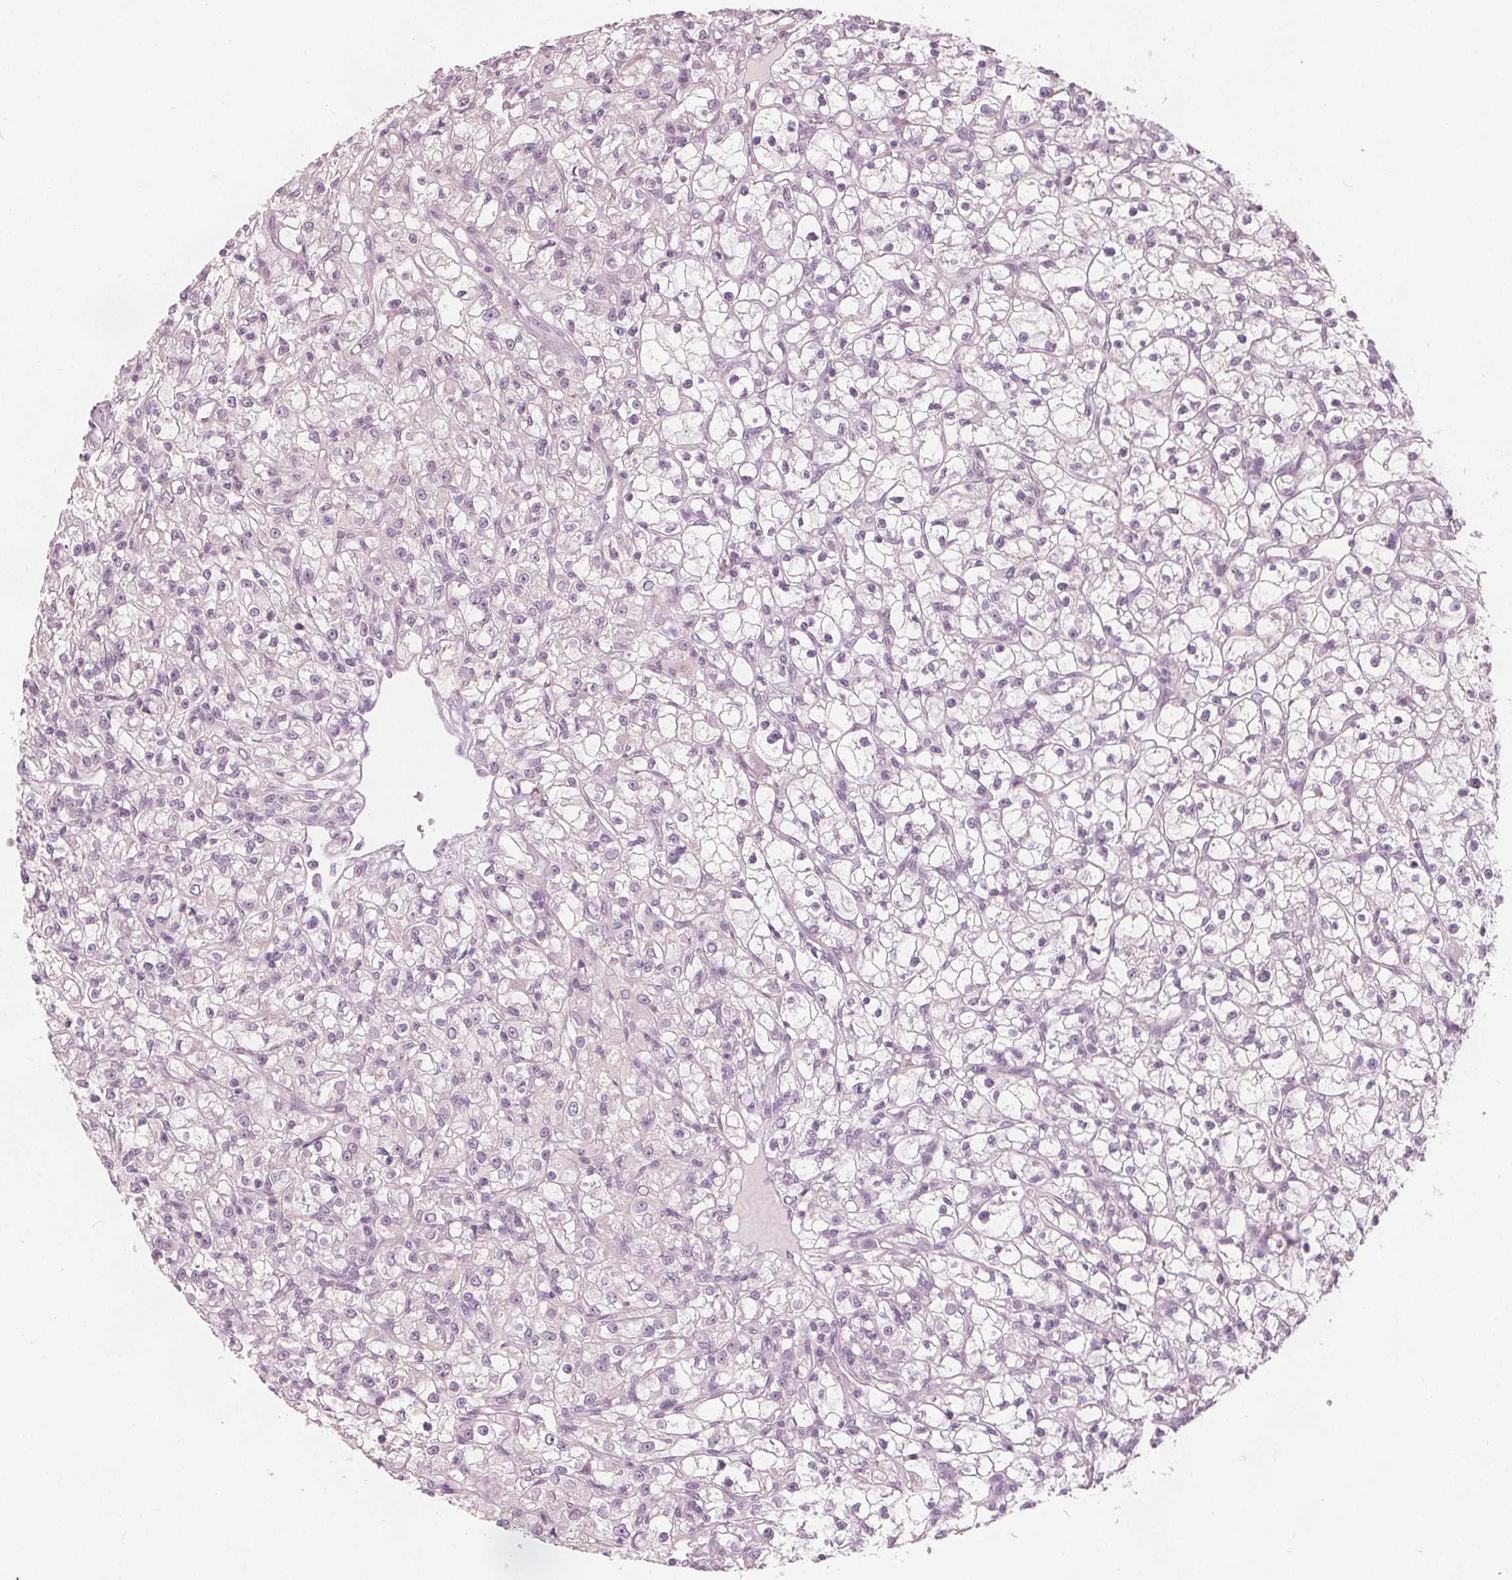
{"staining": {"intensity": "negative", "quantity": "none", "location": "none"}, "tissue": "renal cancer", "cell_type": "Tumor cells", "image_type": "cancer", "snomed": [{"axis": "morphology", "description": "Adenocarcinoma, NOS"}, {"axis": "topography", "description": "Kidney"}], "caption": "High power microscopy micrograph of an immunohistochemistry image of renal adenocarcinoma, revealing no significant positivity in tumor cells.", "gene": "BRSK1", "patient": {"sex": "female", "age": 59}}